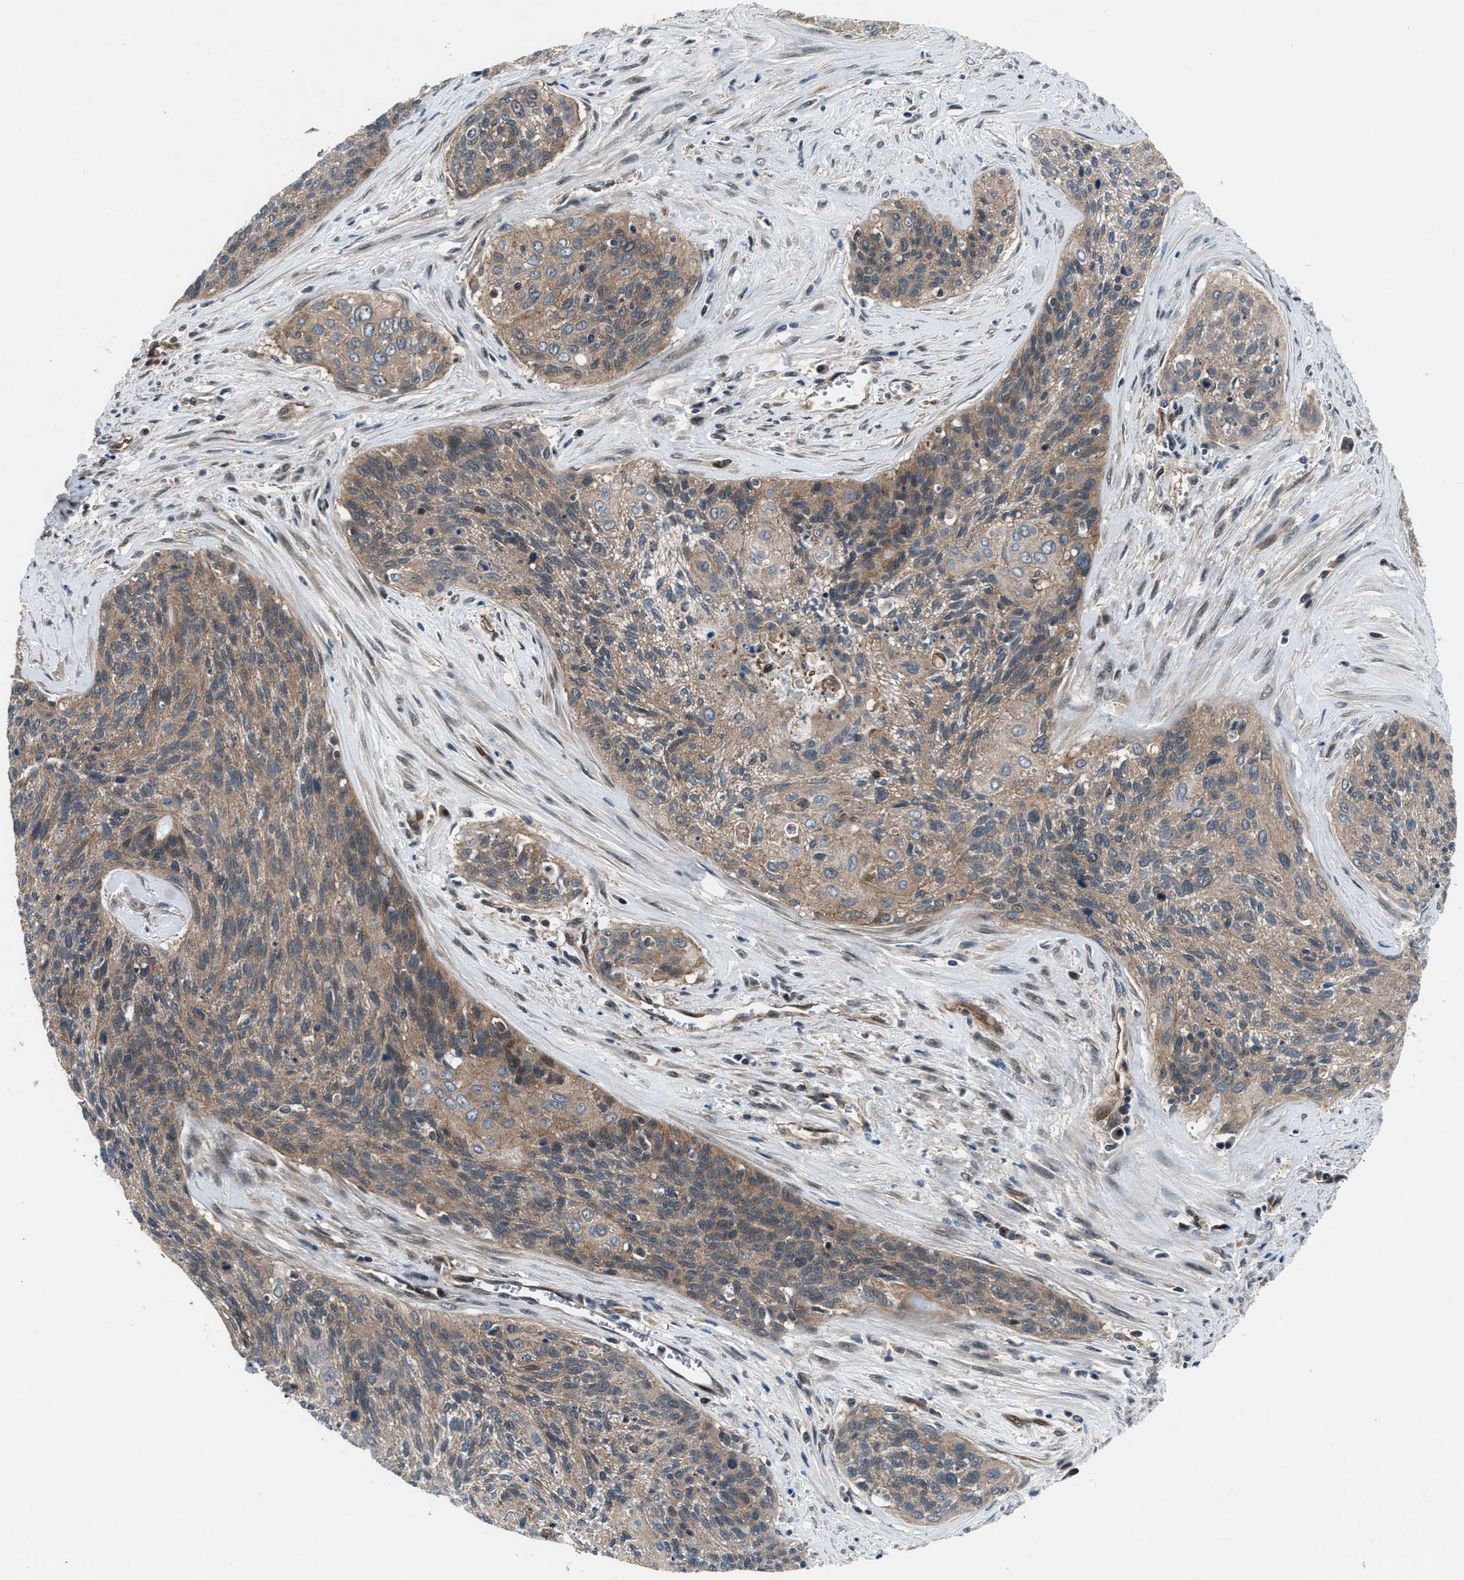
{"staining": {"intensity": "weak", "quantity": ">75%", "location": "cytoplasmic/membranous"}, "tissue": "cervical cancer", "cell_type": "Tumor cells", "image_type": "cancer", "snomed": [{"axis": "morphology", "description": "Squamous cell carcinoma, NOS"}, {"axis": "topography", "description": "Cervix"}], "caption": "Immunohistochemical staining of cervical squamous cell carcinoma reveals low levels of weak cytoplasmic/membranous protein positivity in approximately >75% of tumor cells.", "gene": "COPS2", "patient": {"sex": "female", "age": 55}}